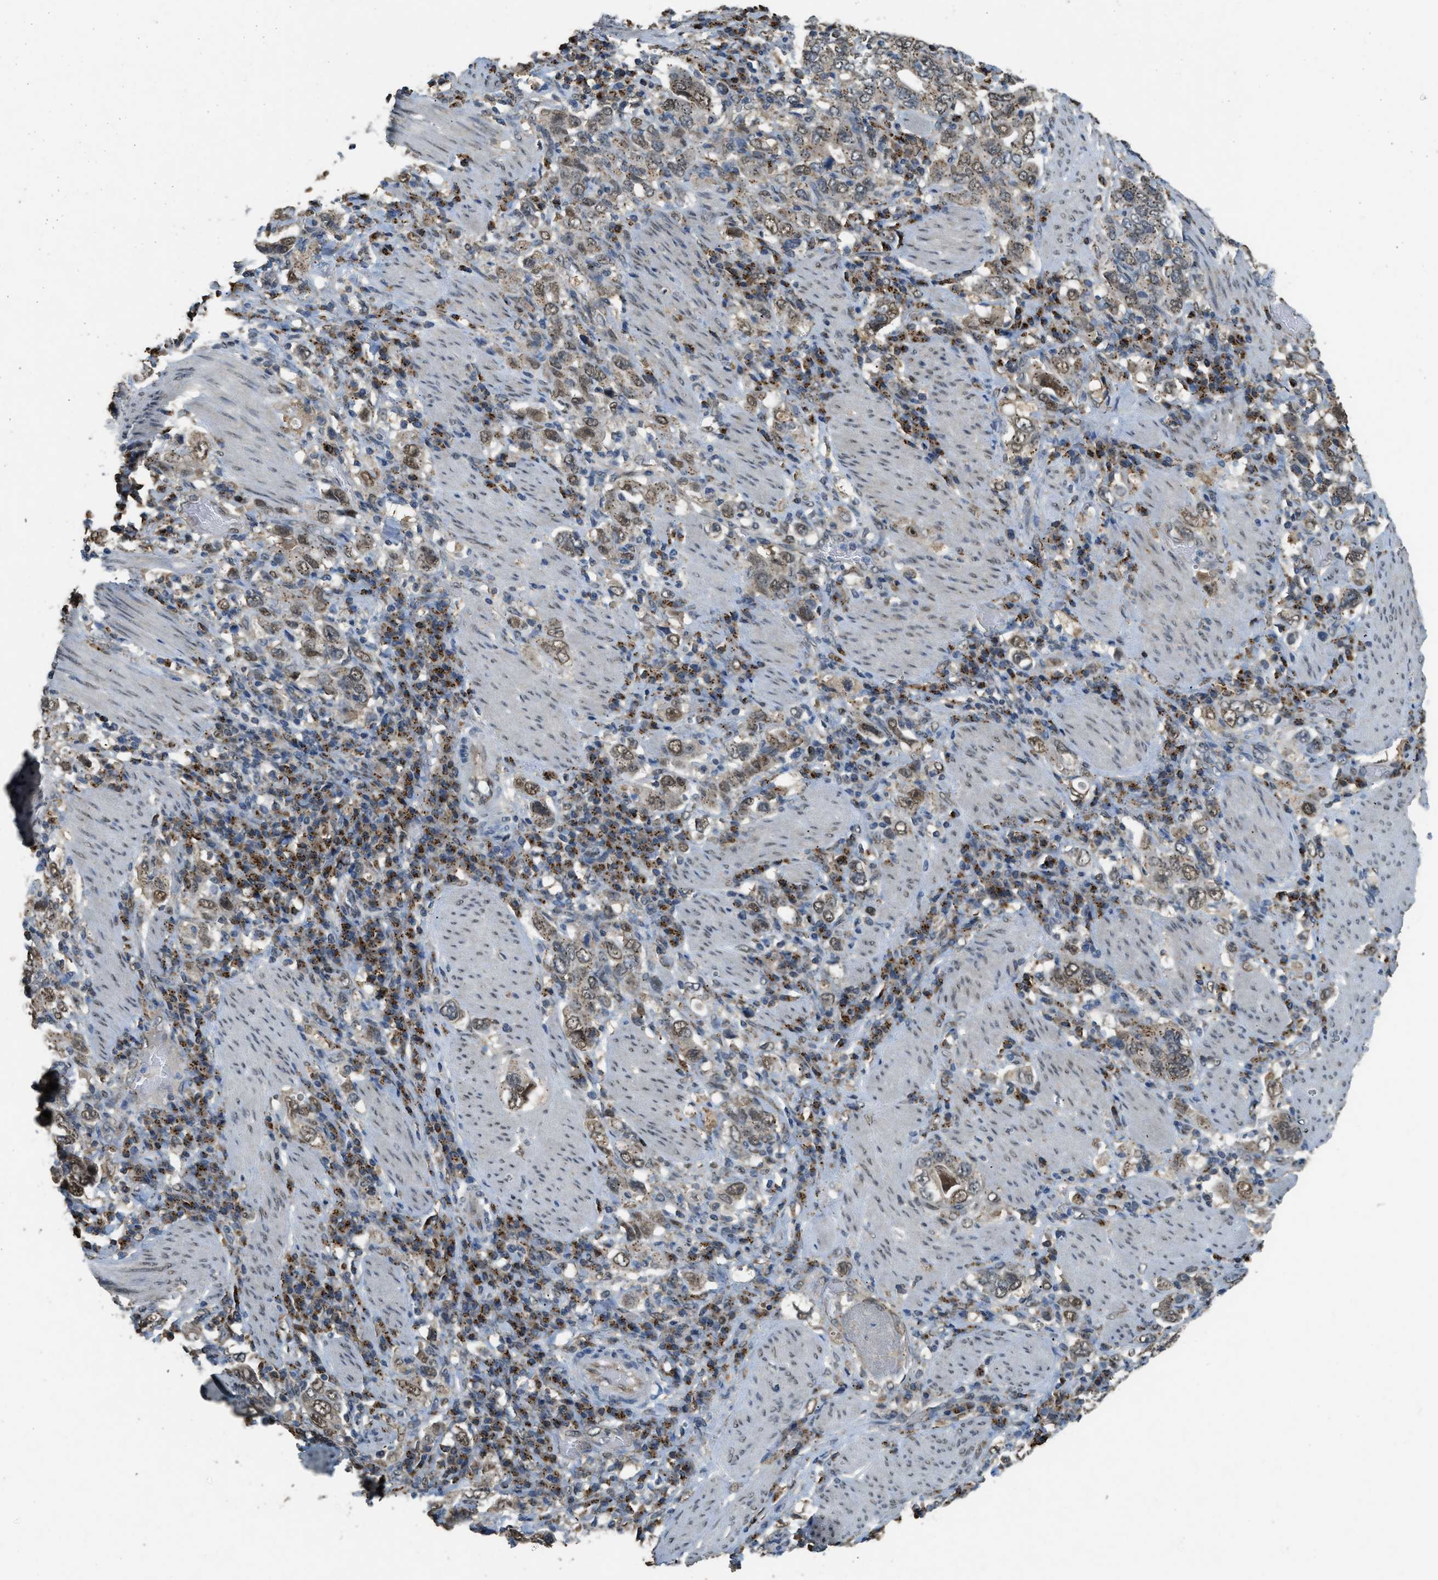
{"staining": {"intensity": "moderate", "quantity": ">75%", "location": "cytoplasmic/membranous,nuclear"}, "tissue": "stomach cancer", "cell_type": "Tumor cells", "image_type": "cancer", "snomed": [{"axis": "morphology", "description": "Adenocarcinoma, NOS"}, {"axis": "topography", "description": "Stomach, upper"}], "caption": "This is a histology image of immunohistochemistry (IHC) staining of stomach cancer, which shows moderate positivity in the cytoplasmic/membranous and nuclear of tumor cells.", "gene": "IPO7", "patient": {"sex": "male", "age": 62}}